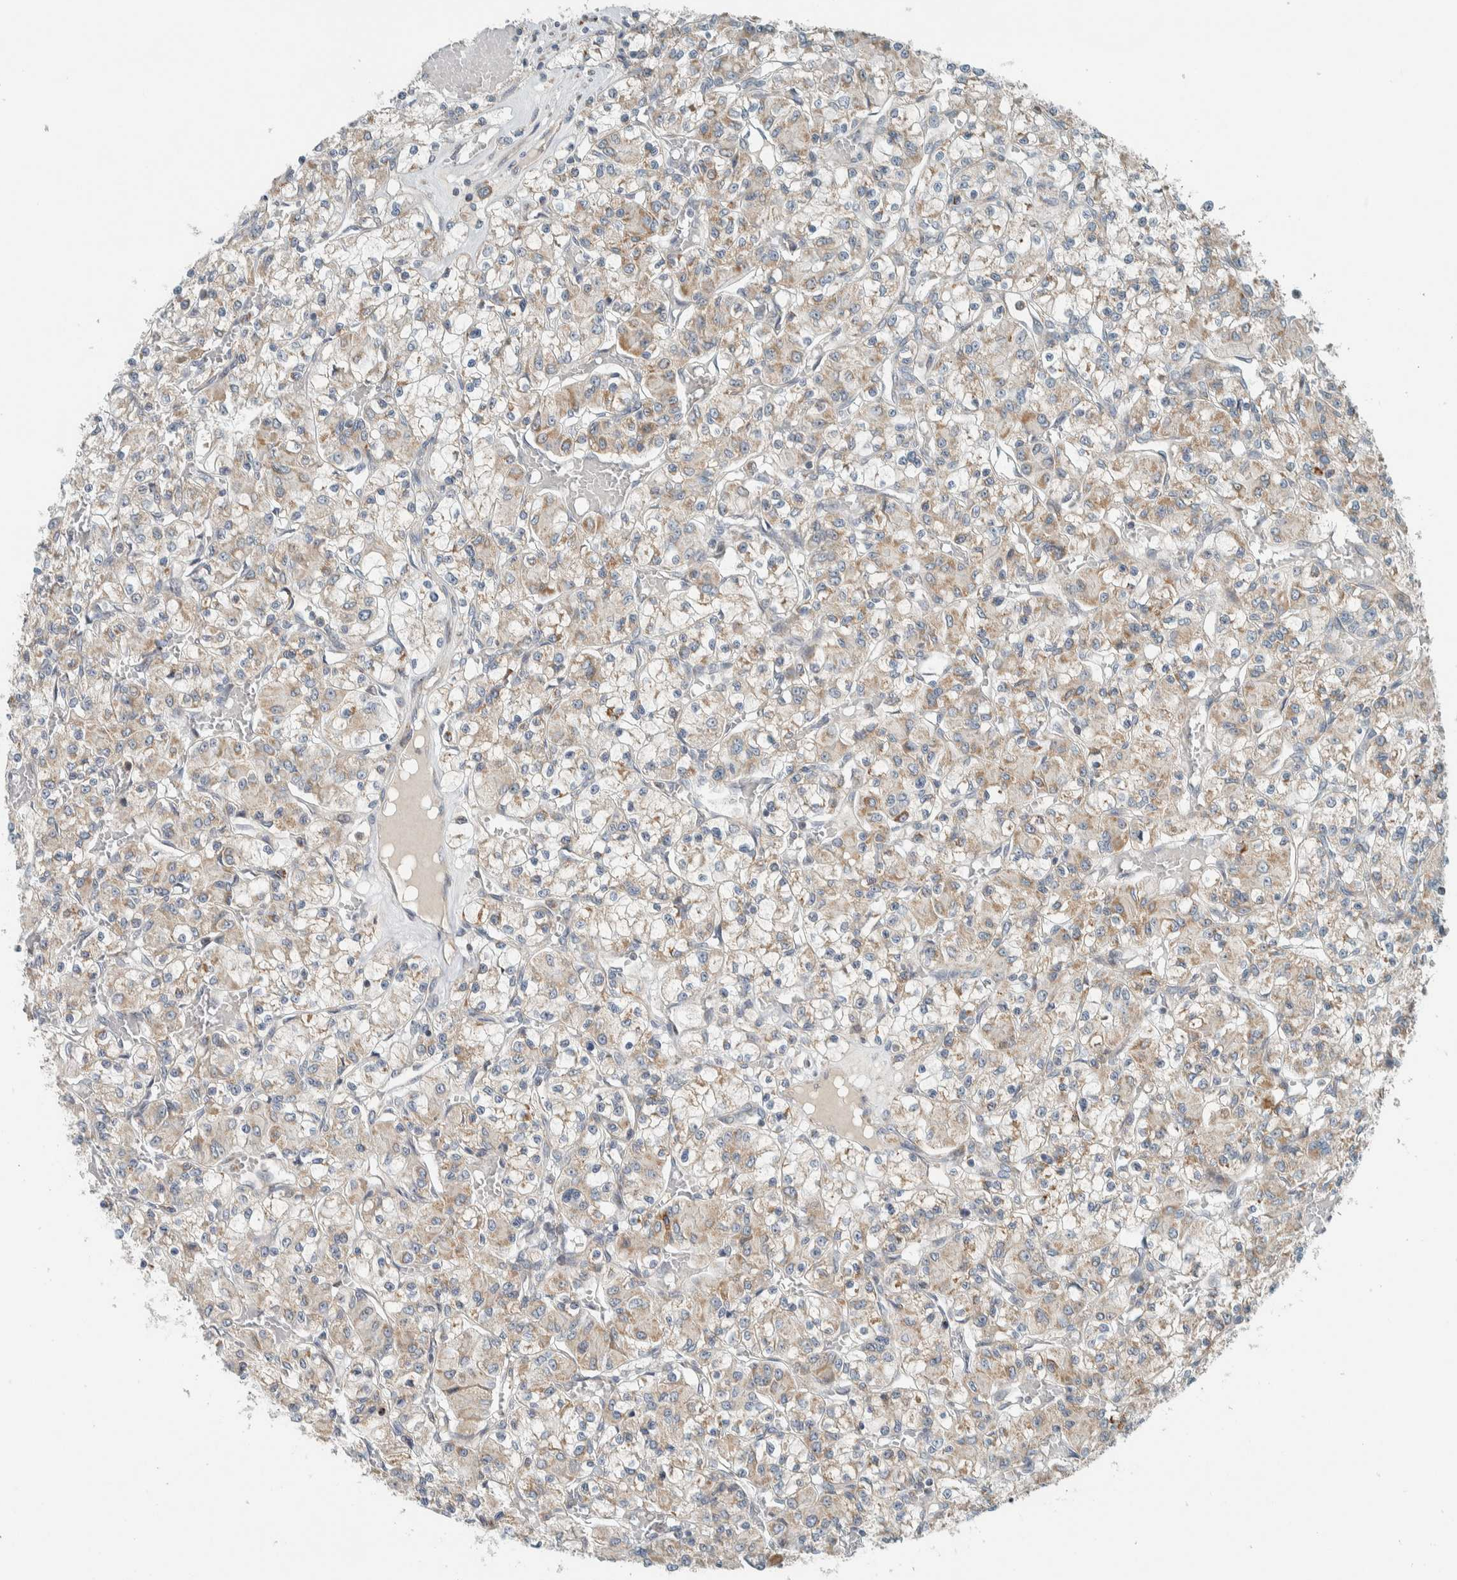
{"staining": {"intensity": "weak", "quantity": ">75%", "location": "cytoplasmic/membranous"}, "tissue": "renal cancer", "cell_type": "Tumor cells", "image_type": "cancer", "snomed": [{"axis": "morphology", "description": "Adenocarcinoma, NOS"}, {"axis": "topography", "description": "Kidney"}], "caption": "IHC image of human adenocarcinoma (renal) stained for a protein (brown), which demonstrates low levels of weak cytoplasmic/membranous expression in approximately >75% of tumor cells.", "gene": "SLFN12L", "patient": {"sex": "female", "age": 59}}